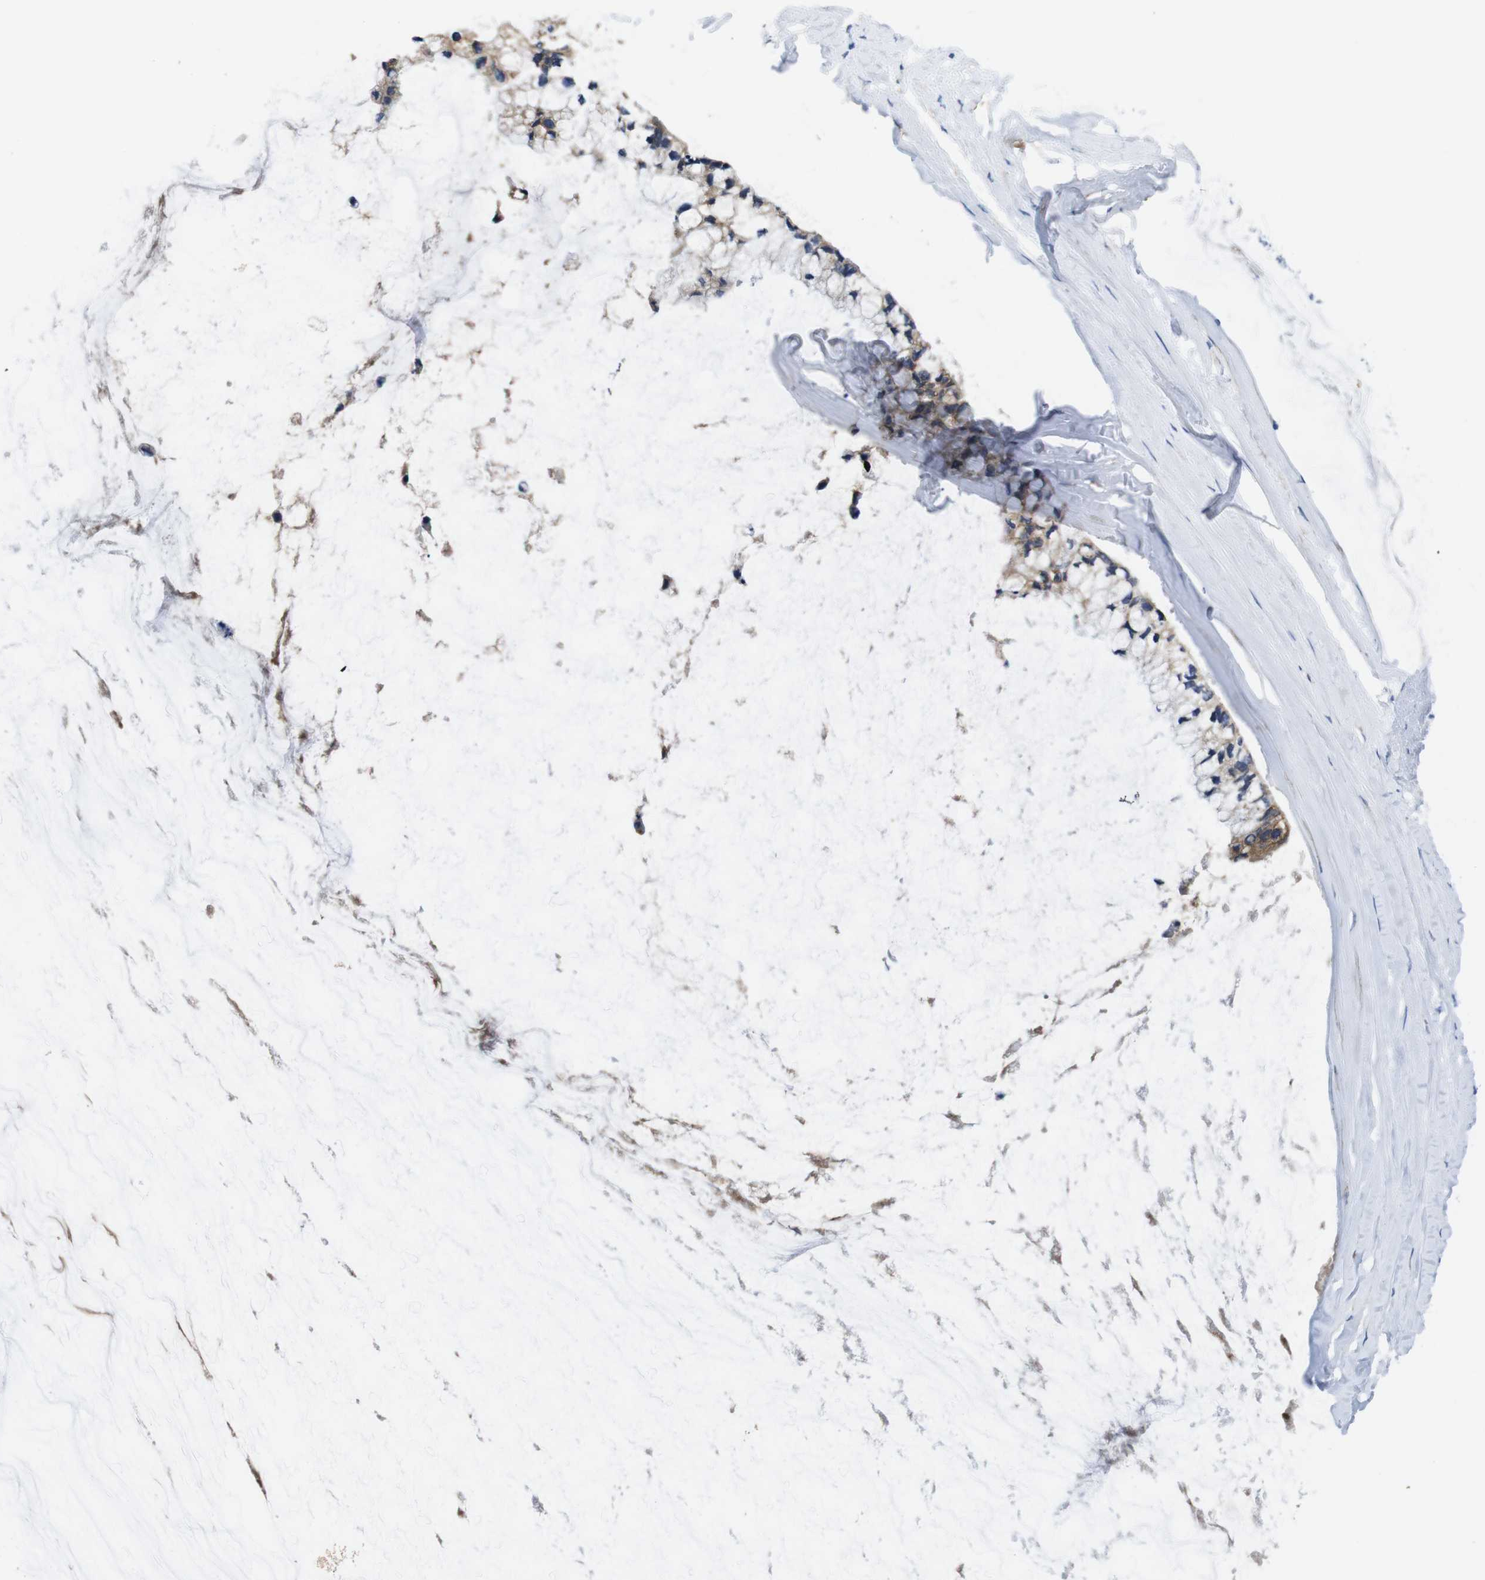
{"staining": {"intensity": "weak", "quantity": ">75%", "location": "cytoplasmic/membranous"}, "tissue": "ovarian cancer", "cell_type": "Tumor cells", "image_type": "cancer", "snomed": [{"axis": "morphology", "description": "Cystadenocarcinoma, mucinous, NOS"}, {"axis": "topography", "description": "Ovary"}], "caption": "Approximately >75% of tumor cells in ovarian mucinous cystadenocarcinoma reveal weak cytoplasmic/membranous protein positivity as visualized by brown immunohistochemical staining.", "gene": "MARCHF7", "patient": {"sex": "female", "age": 39}}